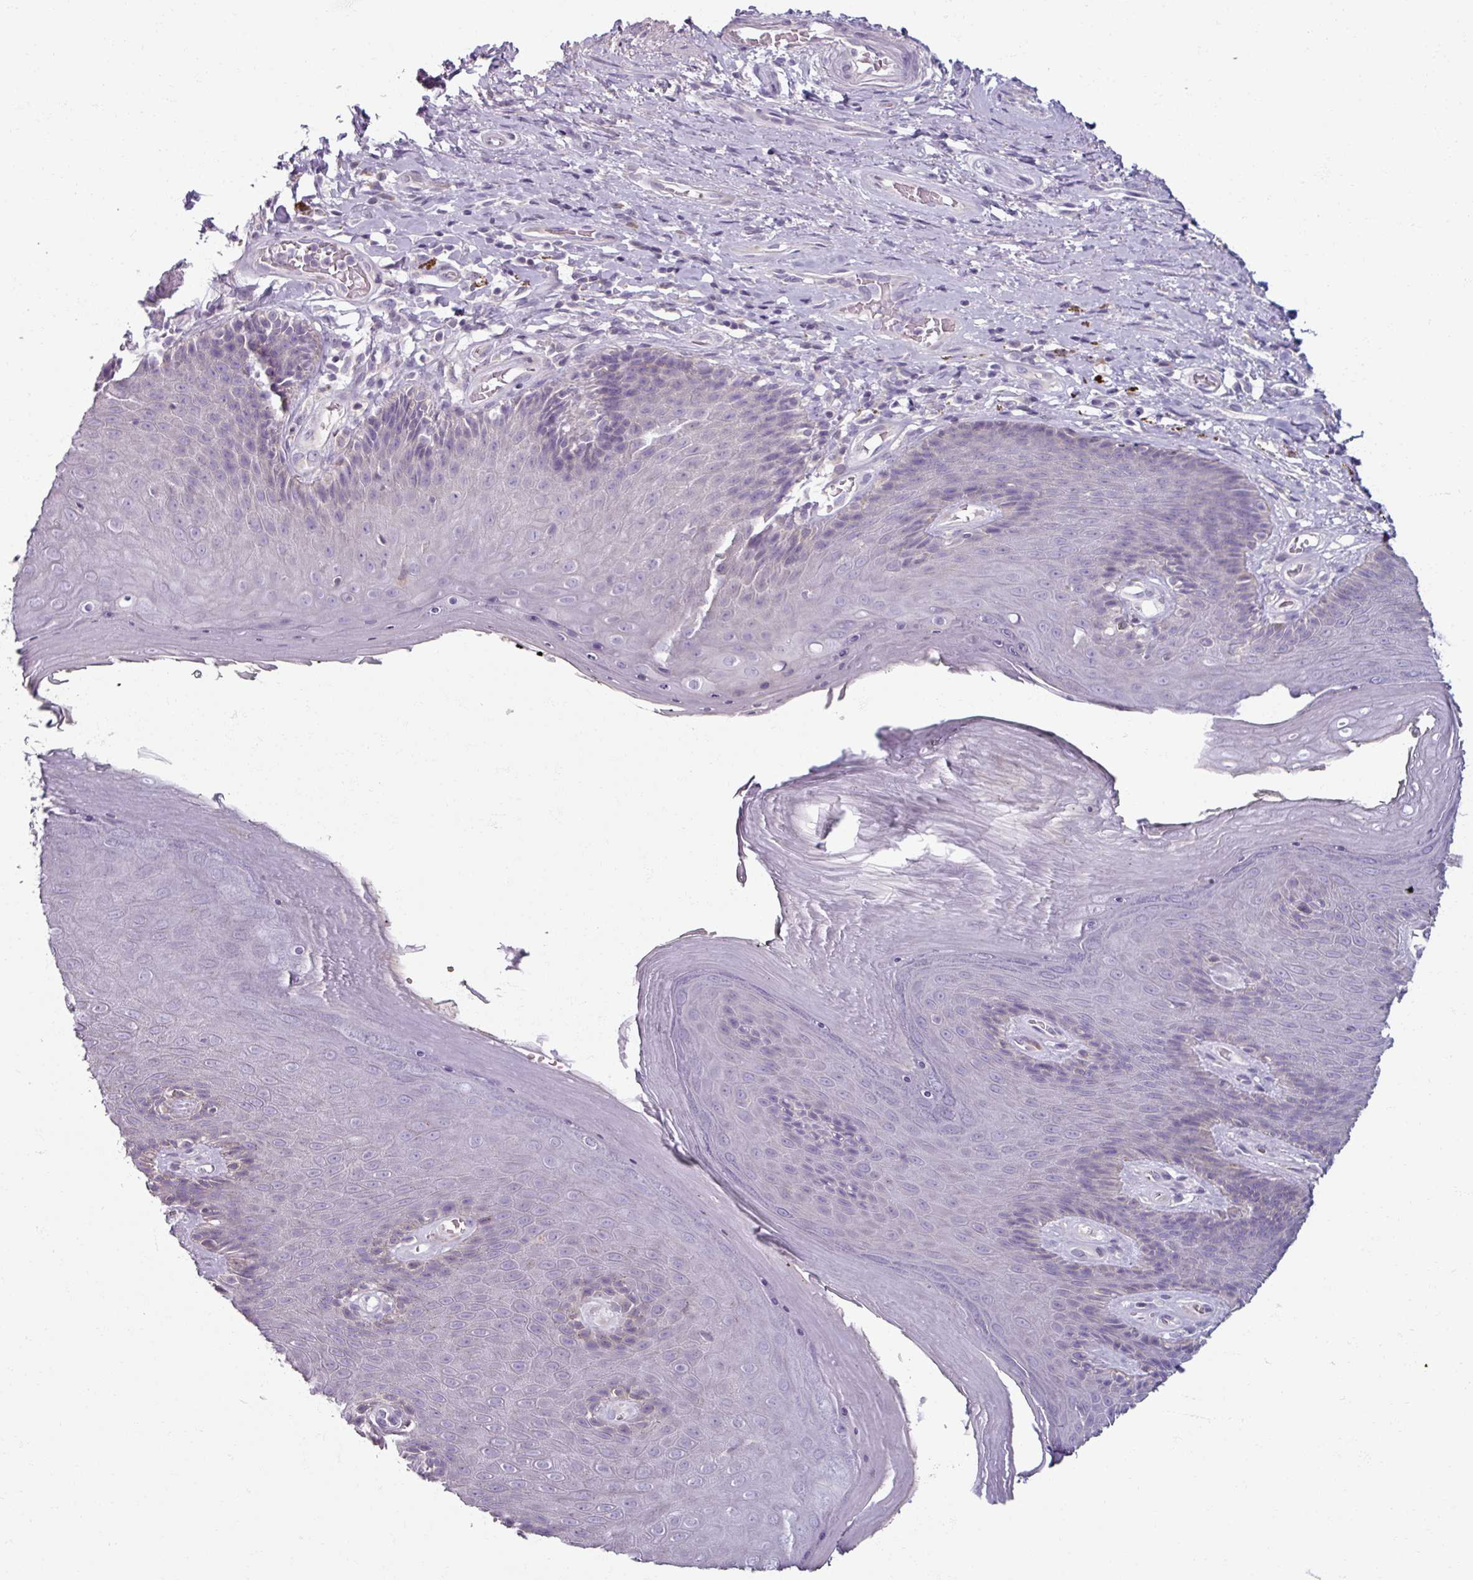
{"staining": {"intensity": "negative", "quantity": "none", "location": "none"}, "tissue": "skin", "cell_type": "Epidermal cells", "image_type": "normal", "snomed": [{"axis": "morphology", "description": "Normal tissue, NOS"}, {"axis": "topography", "description": "Anal"}, {"axis": "topography", "description": "Peripheral nerve tissue"}], "caption": "The IHC photomicrograph has no significant positivity in epidermal cells of skin. (DAB (3,3'-diaminobenzidine) IHC with hematoxylin counter stain).", "gene": "SMIM11", "patient": {"sex": "male", "age": 53}}